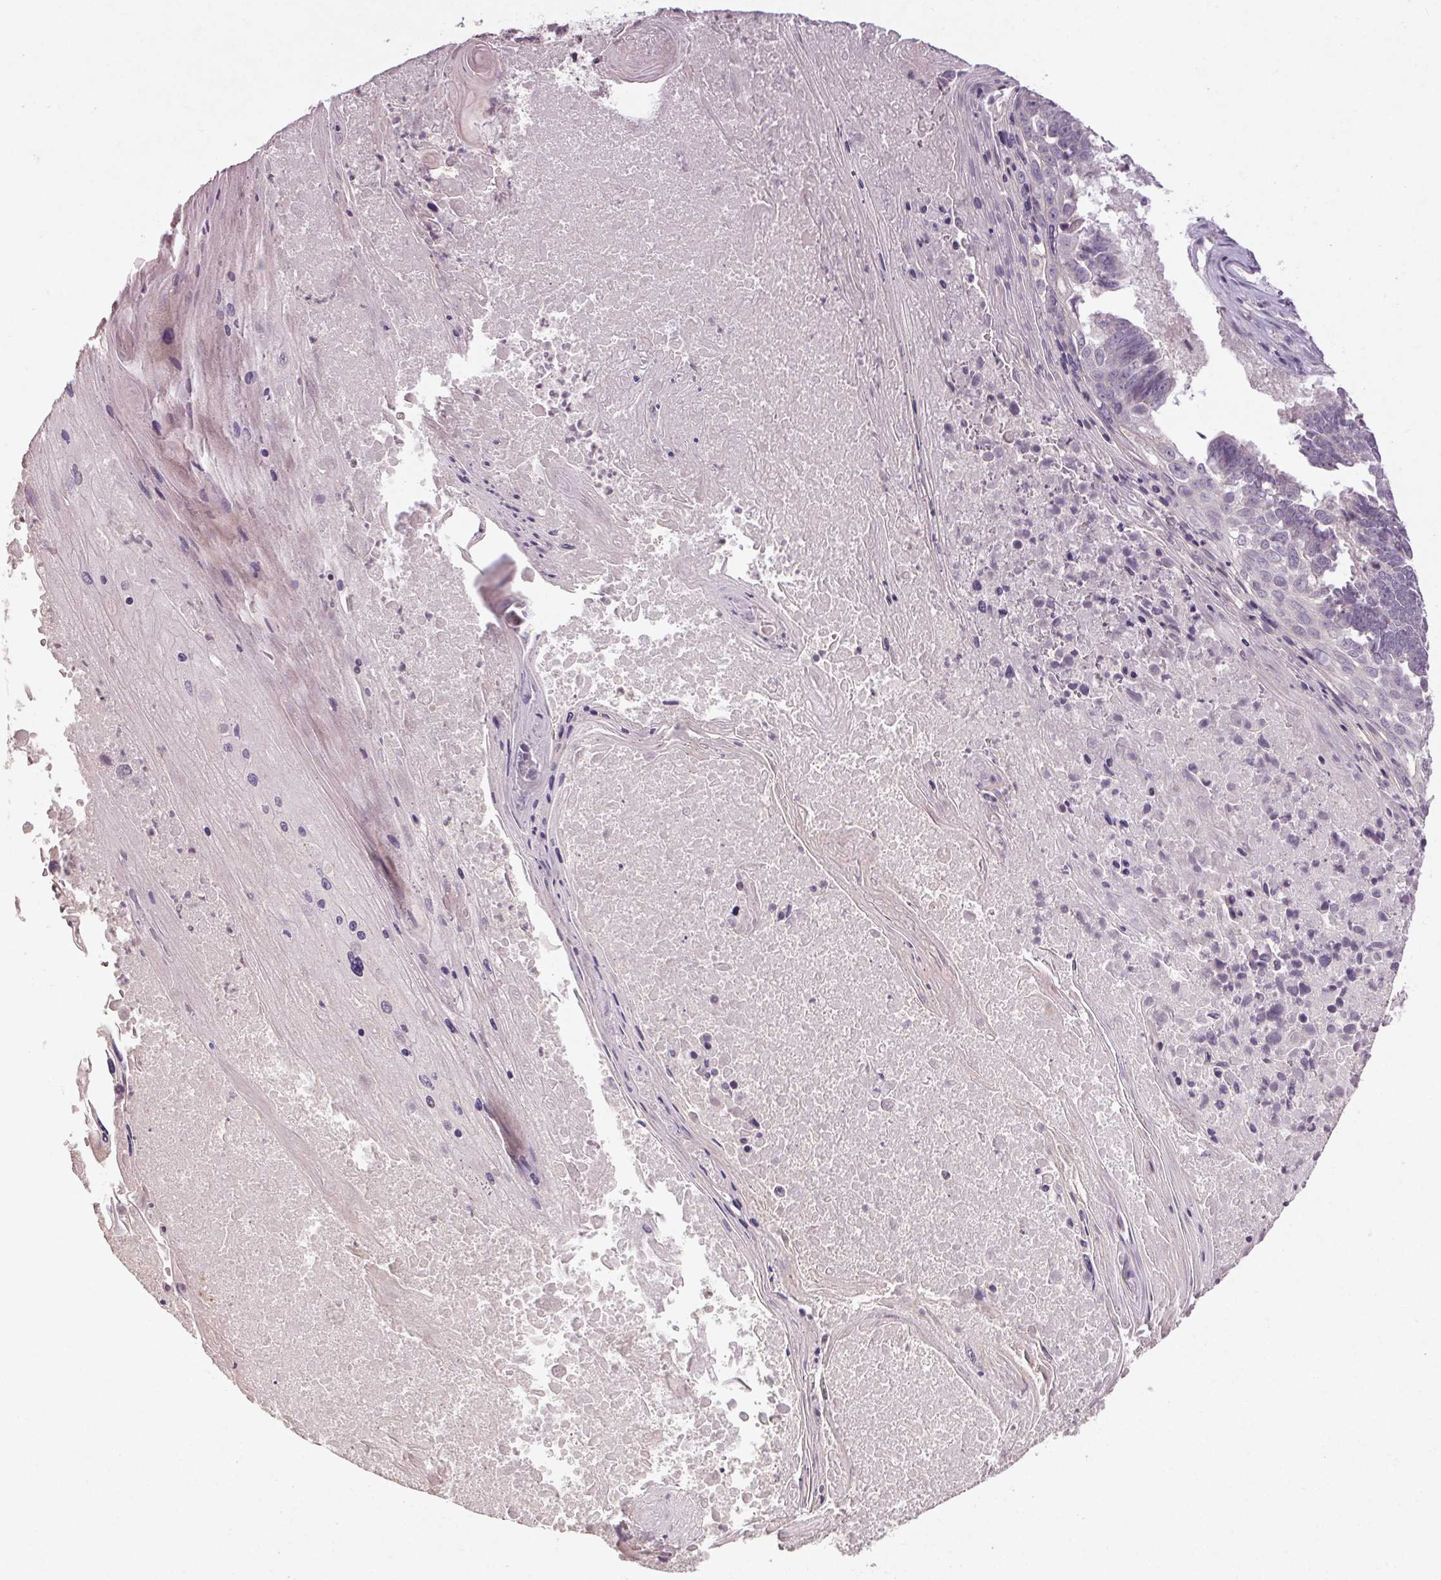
{"staining": {"intensity": "negative", "quantity": "none", "location": "none"}, "tissue": "lung cancer", "cell_type": "Tumor cells", "image_type": "cancer", "snomed": [{"axis": "morphology", "description": "Squamous cell carcinoma, NOS"}, {"axis": "topography", "description": "Lung"}], "caption": "A micrograph of squamous cell carcinoma (lung) stained for a protein exhibits no brown staining in tumor cells.", "gene": "KLRC3", "patient": {"sex": "male", "age": 73}}